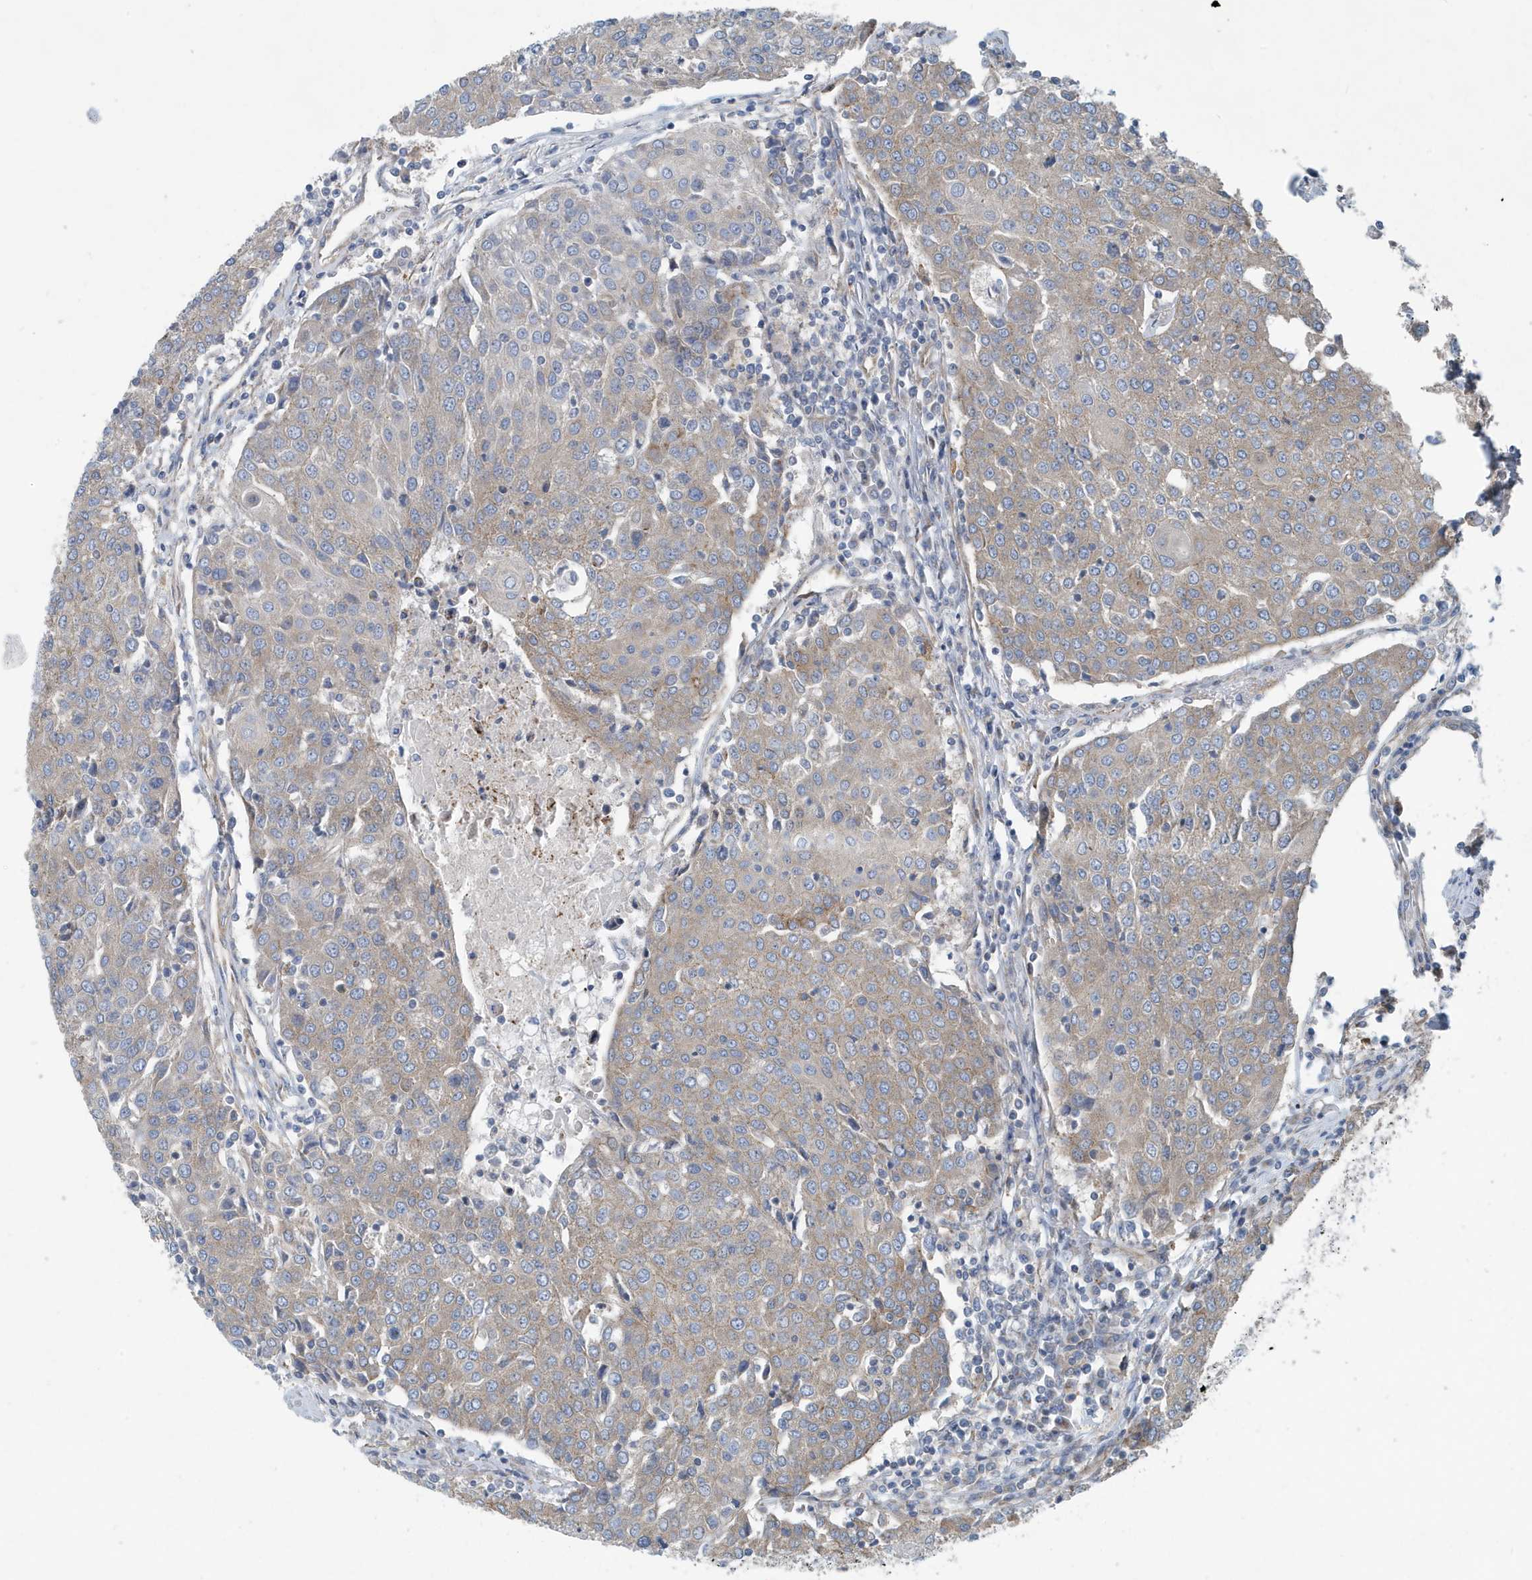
{"staining": {"intensity": "weak", "quantity": "25%-75%", "location": "cytoplasmic/membranous"}, "tissue": "urothelial cancer", "cell_type": "Tumor cells", "image_type": "cancer", "snomed": [{"axis": "morphology", "description": "Urothelial carcinoma, High grade"}, {"axis": "topography", "description": "Urinary bladder"}], "caption": "Immunohistochemistry (DAB) staining of human urothelial cancer reveals weak cytoplasmic/membranous protein positivity in about 25%-75% of tumor cells. Using DAB (3,3'-diaminobenzidine) (brown) and hematoxylin (blue) stains, captured at high magnification using brightfield microscopy.", "gene": "PPM1M", "patient": {"sex": "female", "age": 85}}